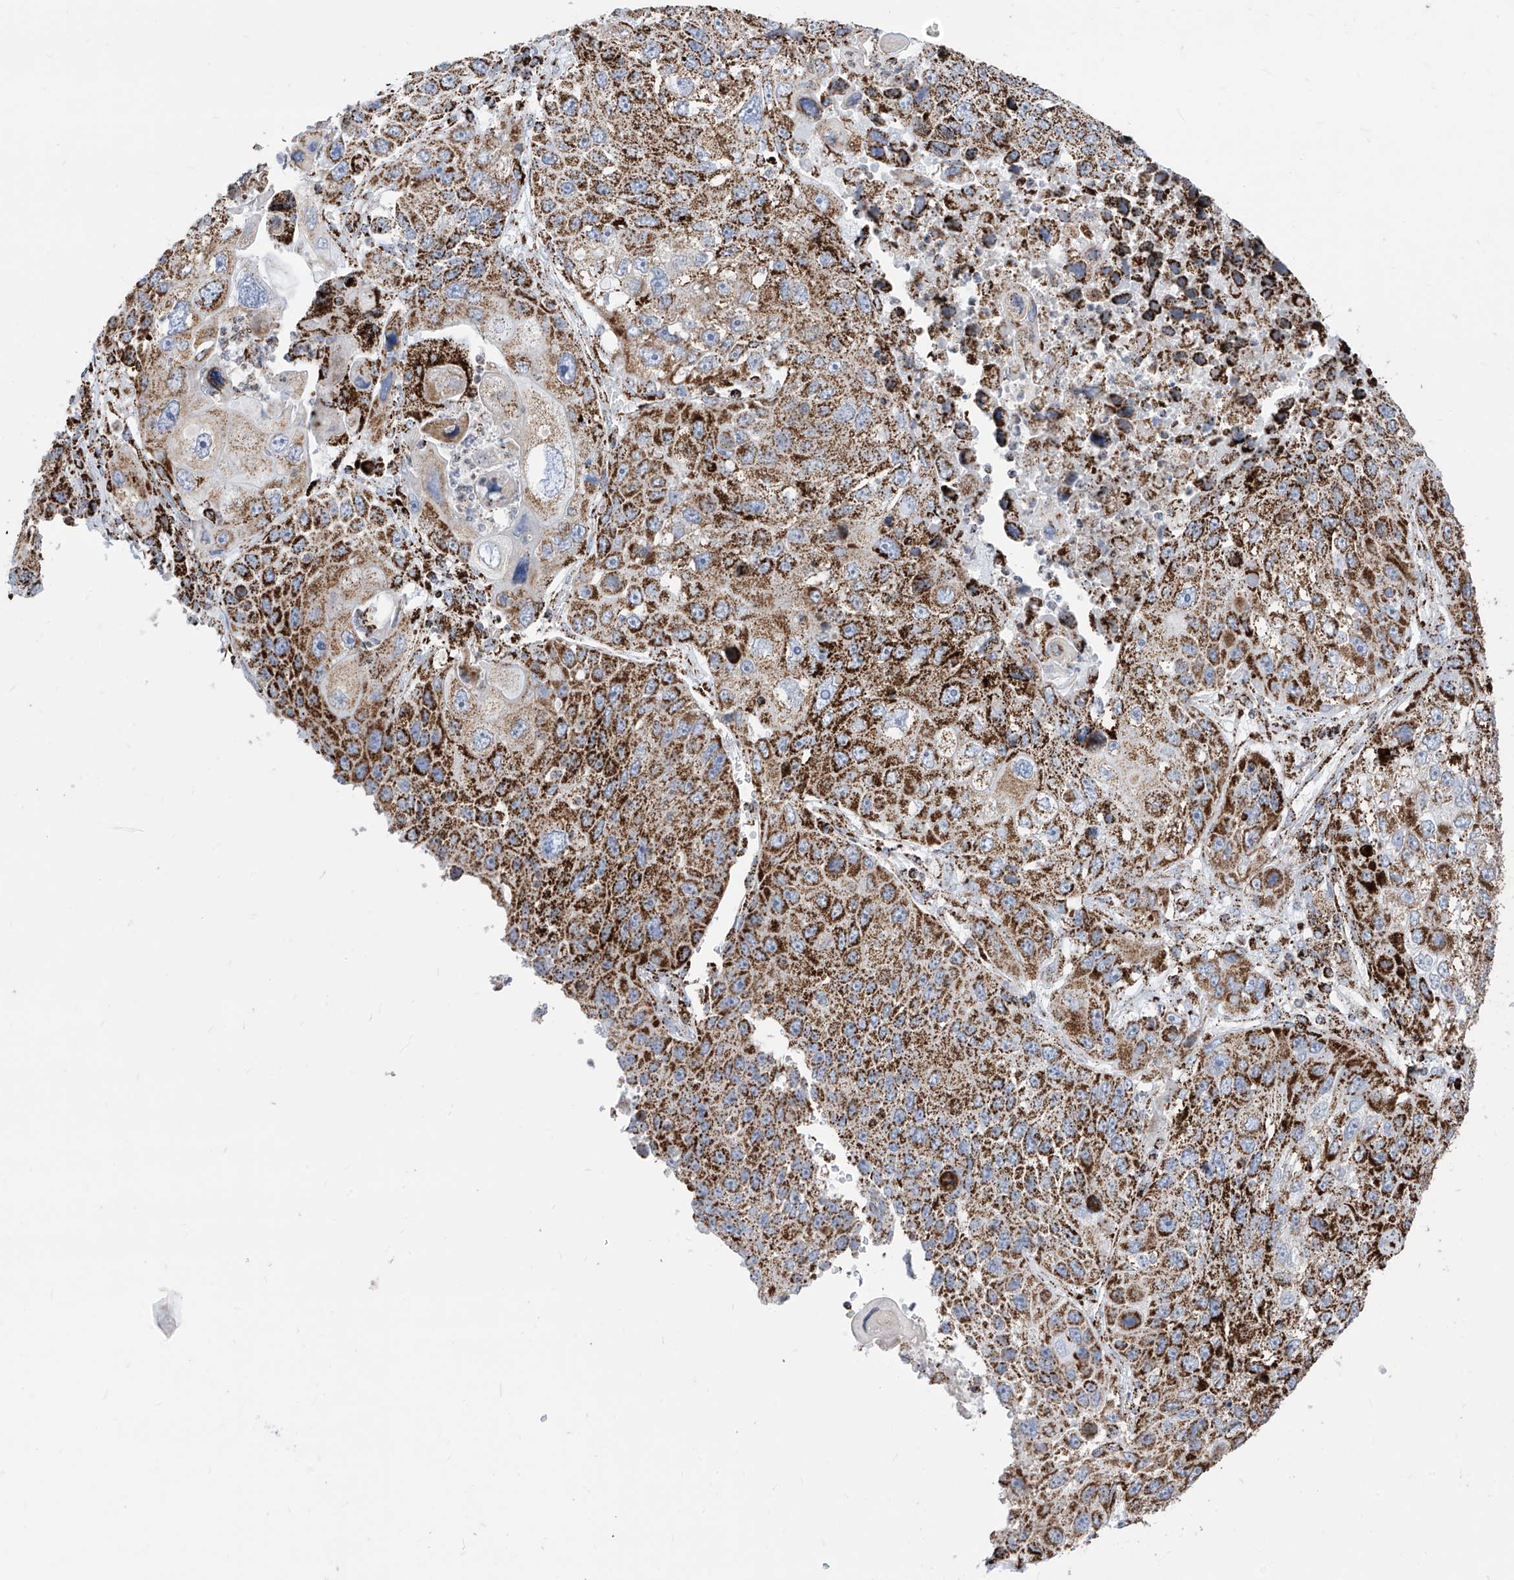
{"staining": {"intensity": "strong", "quantity": ">75%", "location": "cytoplasmic/membranous"}, "tissue": "lung cancer", "cell_type": "Tumor cells", "image_type": "cancer", "snomed": [{"axis": "morphology", "description": "Squamous cell carcinoma, NOS"}, {"axis": "topography", "description": "Lung"}], "caption": "Immunohistochemistry (IHC) (DAB) staining of lung squamous cell carcinoma demonstrates strong cytoplasmic/membranous protein staining in about >75% of tumor cells.", "gene": "COX5B", "patient": {"sex": "male", "age": 61}}